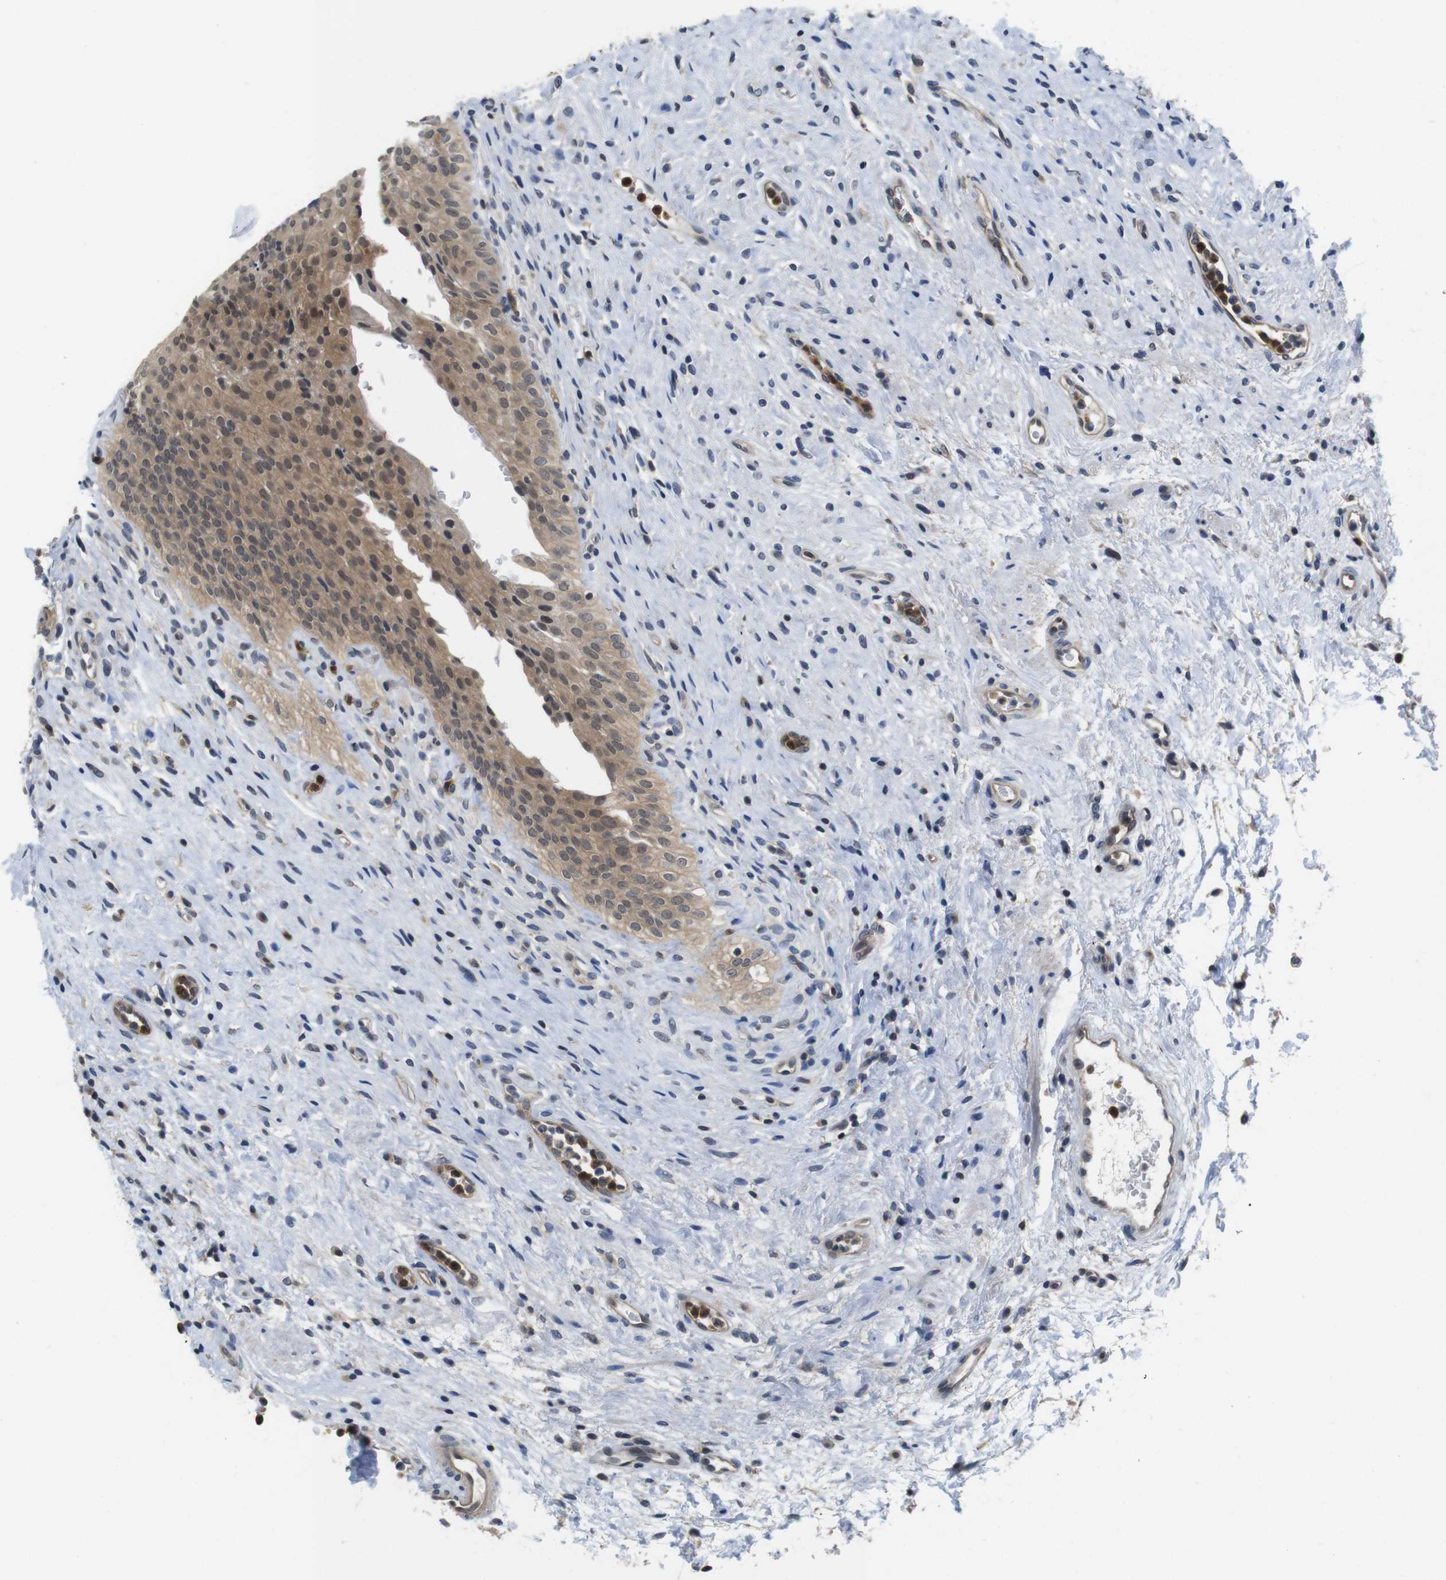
{"staining": {"intensity": "weak", "quantity": "25%-75%", "location": "cytoplasmic/membranous"}, "tissue": "urinary bladder", "cell_type": "Urothelial cells", "image_type": "normal", "snomed": [{"axis": "morphology", "description": "Normal tissue, NOS"}, {"axis": "morphology", "description": "Urothelial carcinoma, High grade"}, {"axis": "topography", "description": "Urinary bladder"}], "caption": "Unremarkable urinary bladder exhibits weak cytoplasmic/membranous positivity in about 25%-75% of urothelial cells (DAB IHC, brown staining for protein, blue staining for nuclei)..", "gene": "FADD", "patient": {"sex": "male", "age": 46}}